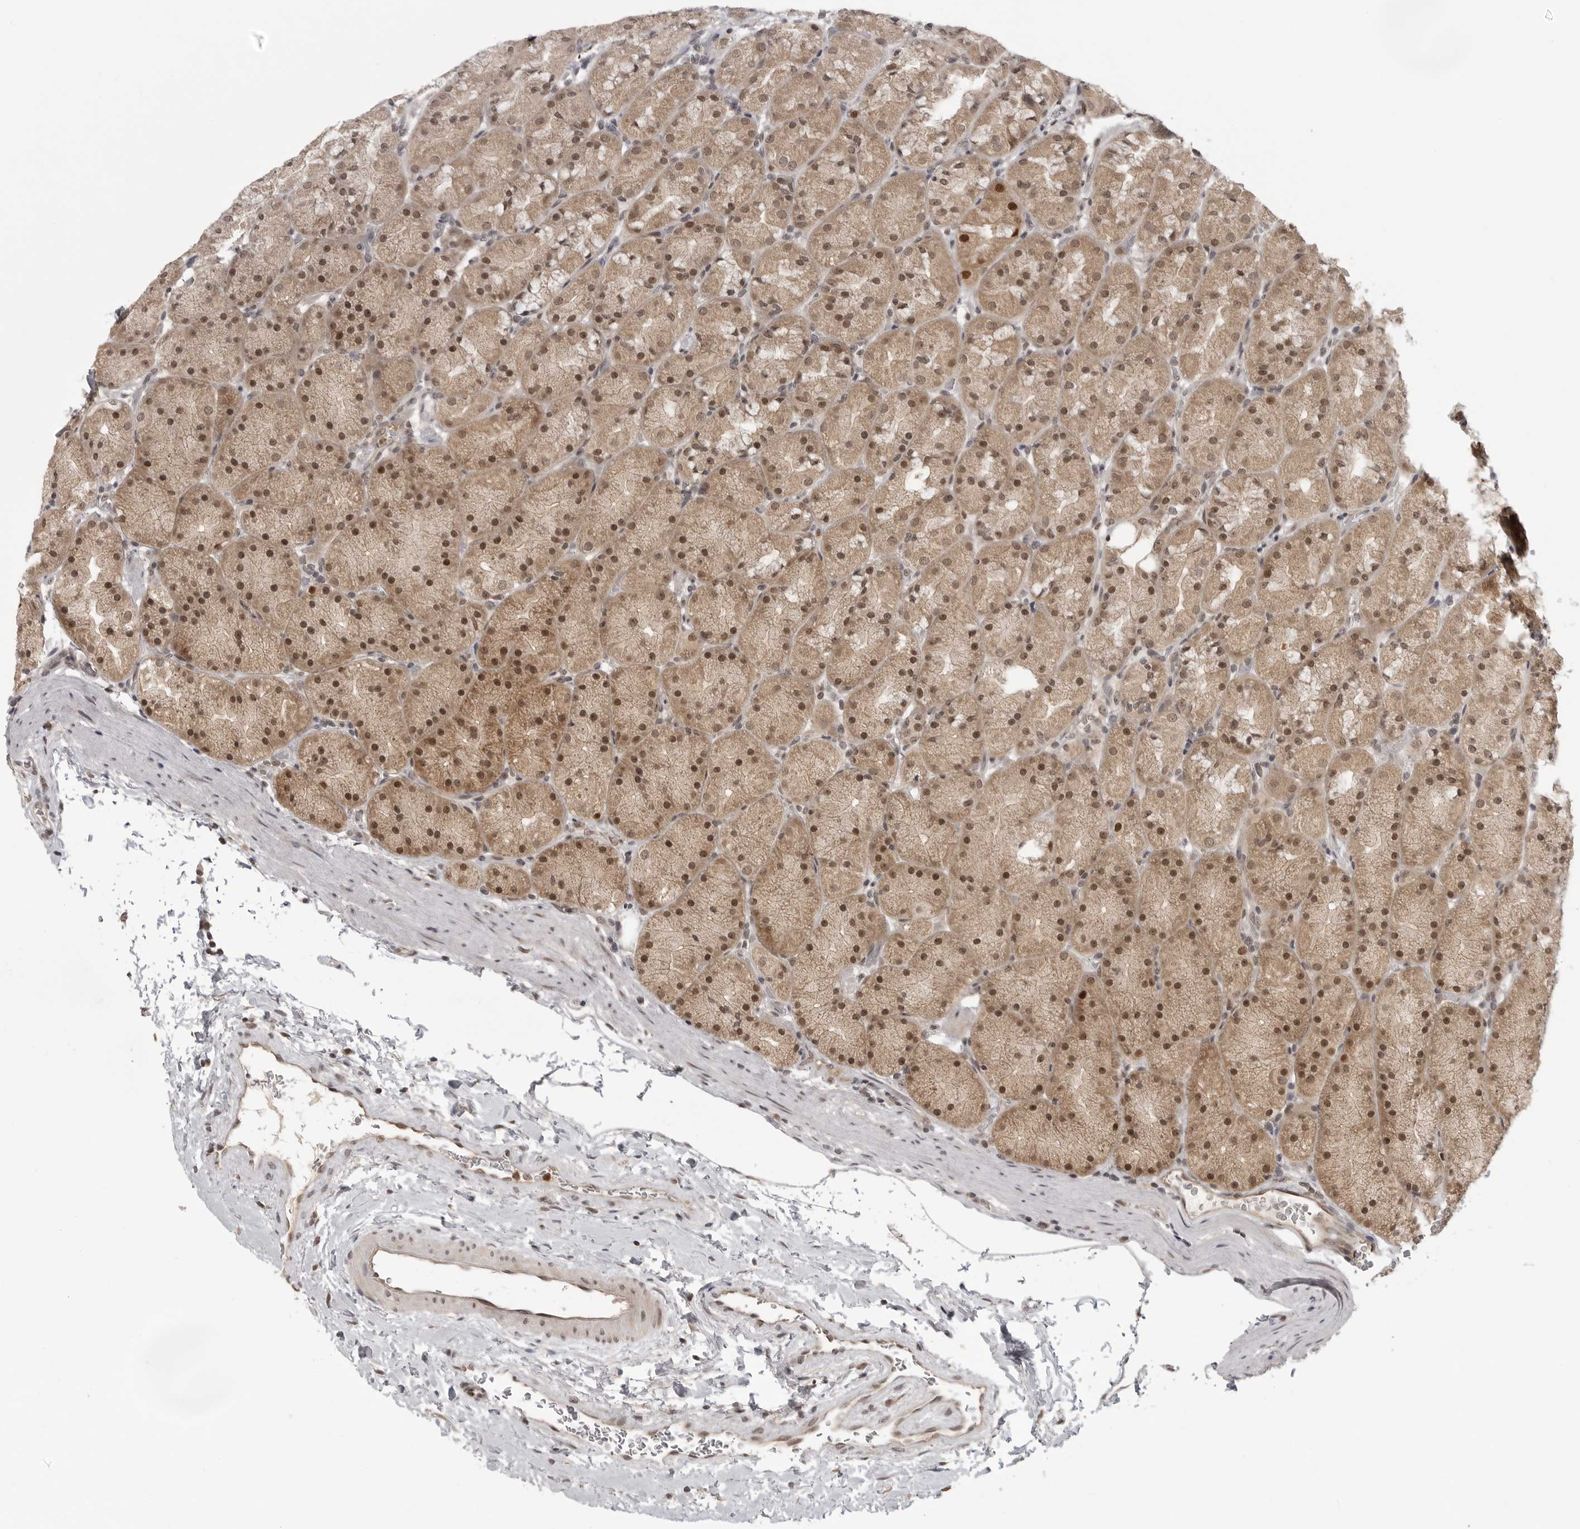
{"staining": {"intensity": "moderate", "quantity": ">75%", "location": "cytoplasmic/membranous,nuclear"}, "tissue": "stomach", "cell_type": "Glandular cells", "image_type": "normal", "snomed": [{"axis": "morphology", "description": "Normal tissue, NOS"}, {"axis": "topography", "description": "Stomach, upper"}, {"axis": "topography", "description": "Stomach"}], "caption": "An image of stomach stained for a protein demonstrates moderate cytoplasmic/membranous,nuclear brown staining in glandular cells. Ihc stains the protein of interest in brown and the nuclei are stained blue.", "gene": "PEG3", "patient": {"sex": "male", "age": 48}}